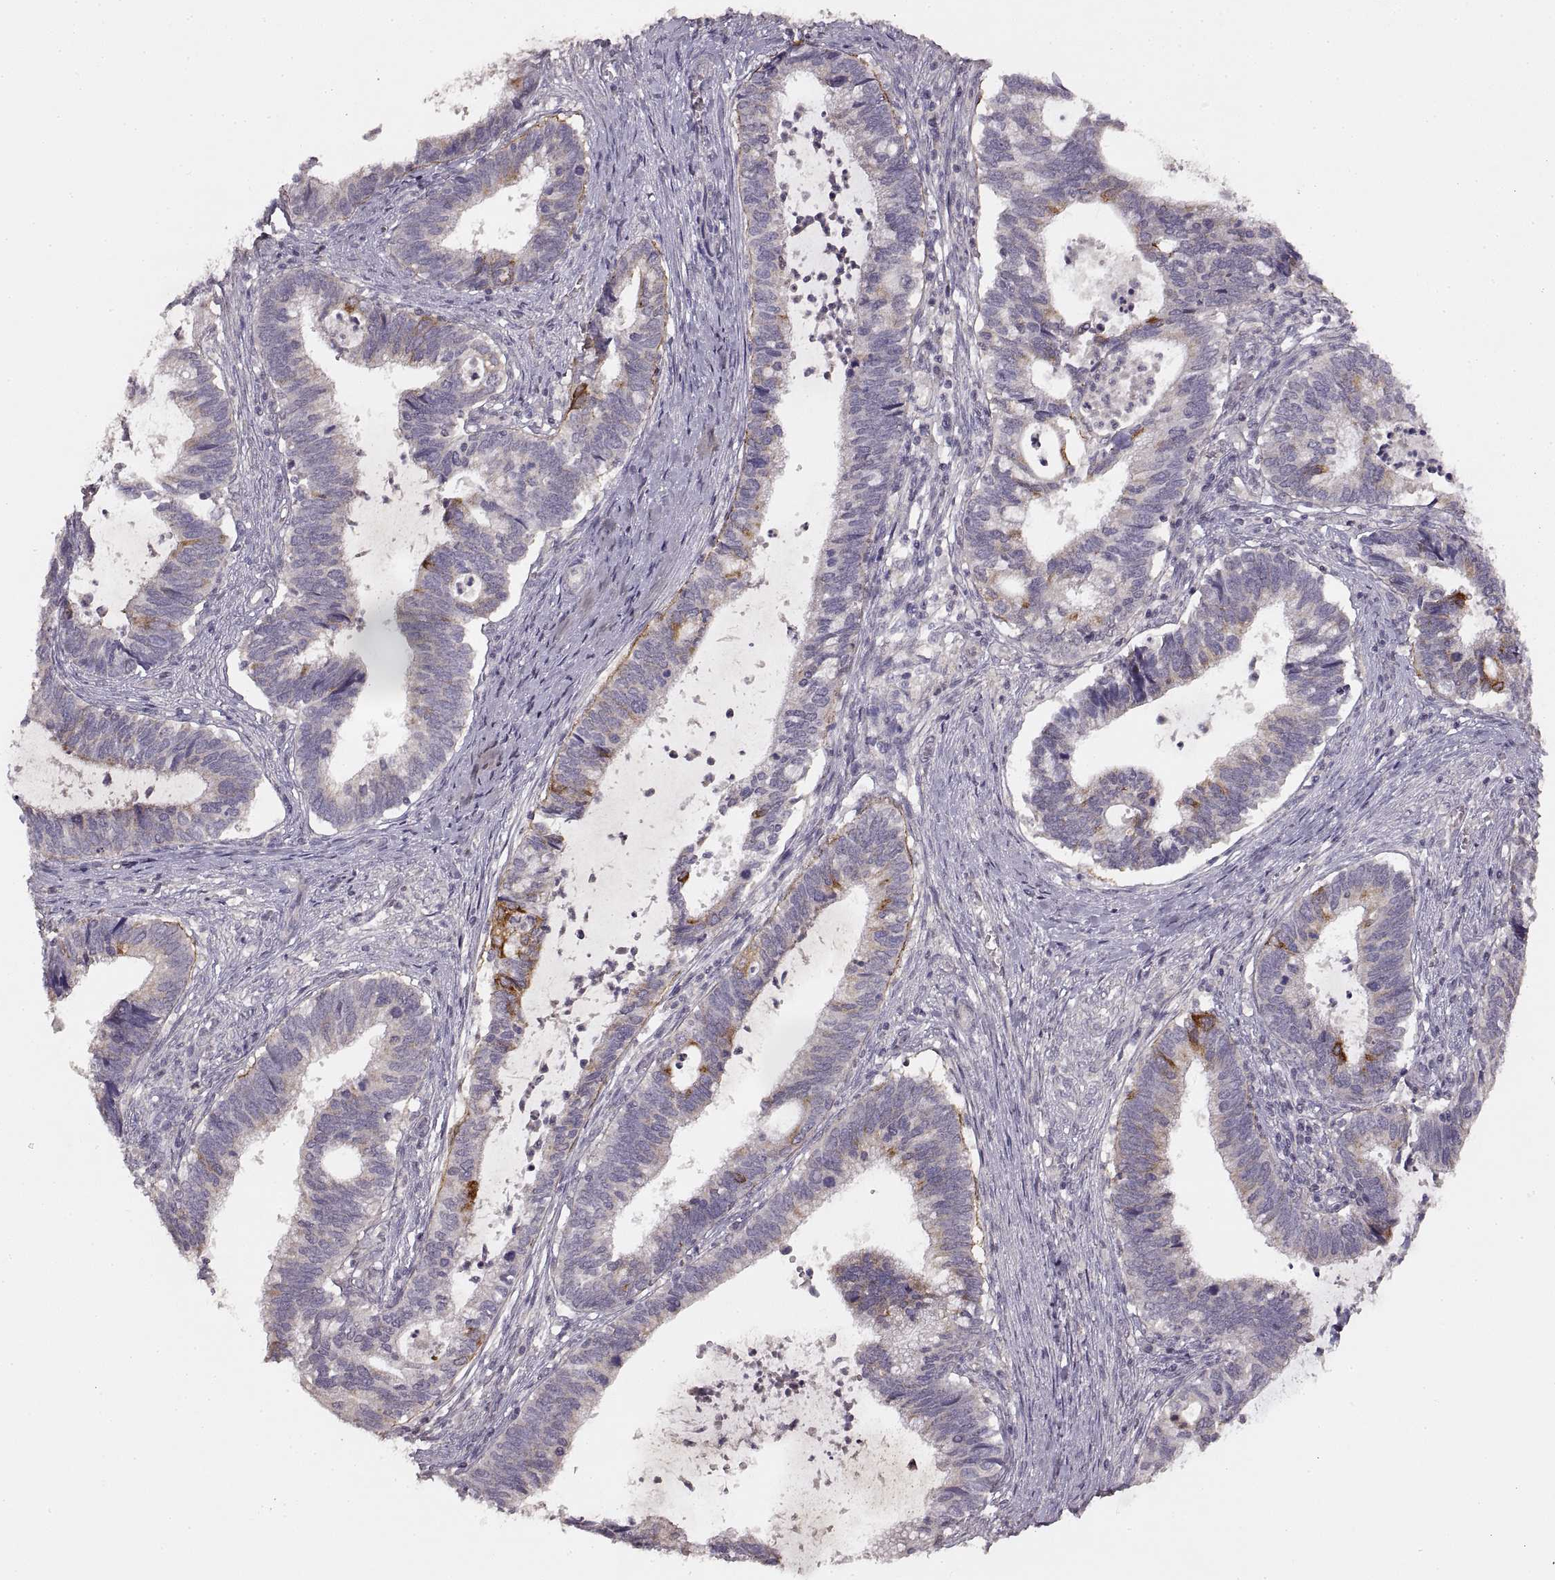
{"staining": {"intensity": "strong", "quantity": "<25%", "location": "cytoplasmic/membranous"}, "tissue": "cervical cancer", "cell_type": "Tumor cells", "image_type": "cancer", "snomed": [{"axis": "morphology", "description": "Adenocarcinoma, NOS"}, {"axis": "topography", "description": "Cervix"}], "caption": "A histopathology image showing strong cytoplasmic/membranous staining in approximately <25% of tumor cells in cervical adenocarcinoma, as visualized by brown immunohistochemical staining.", "gene": "LAMC2", "patient": {"sex": "female", "age": 42}}